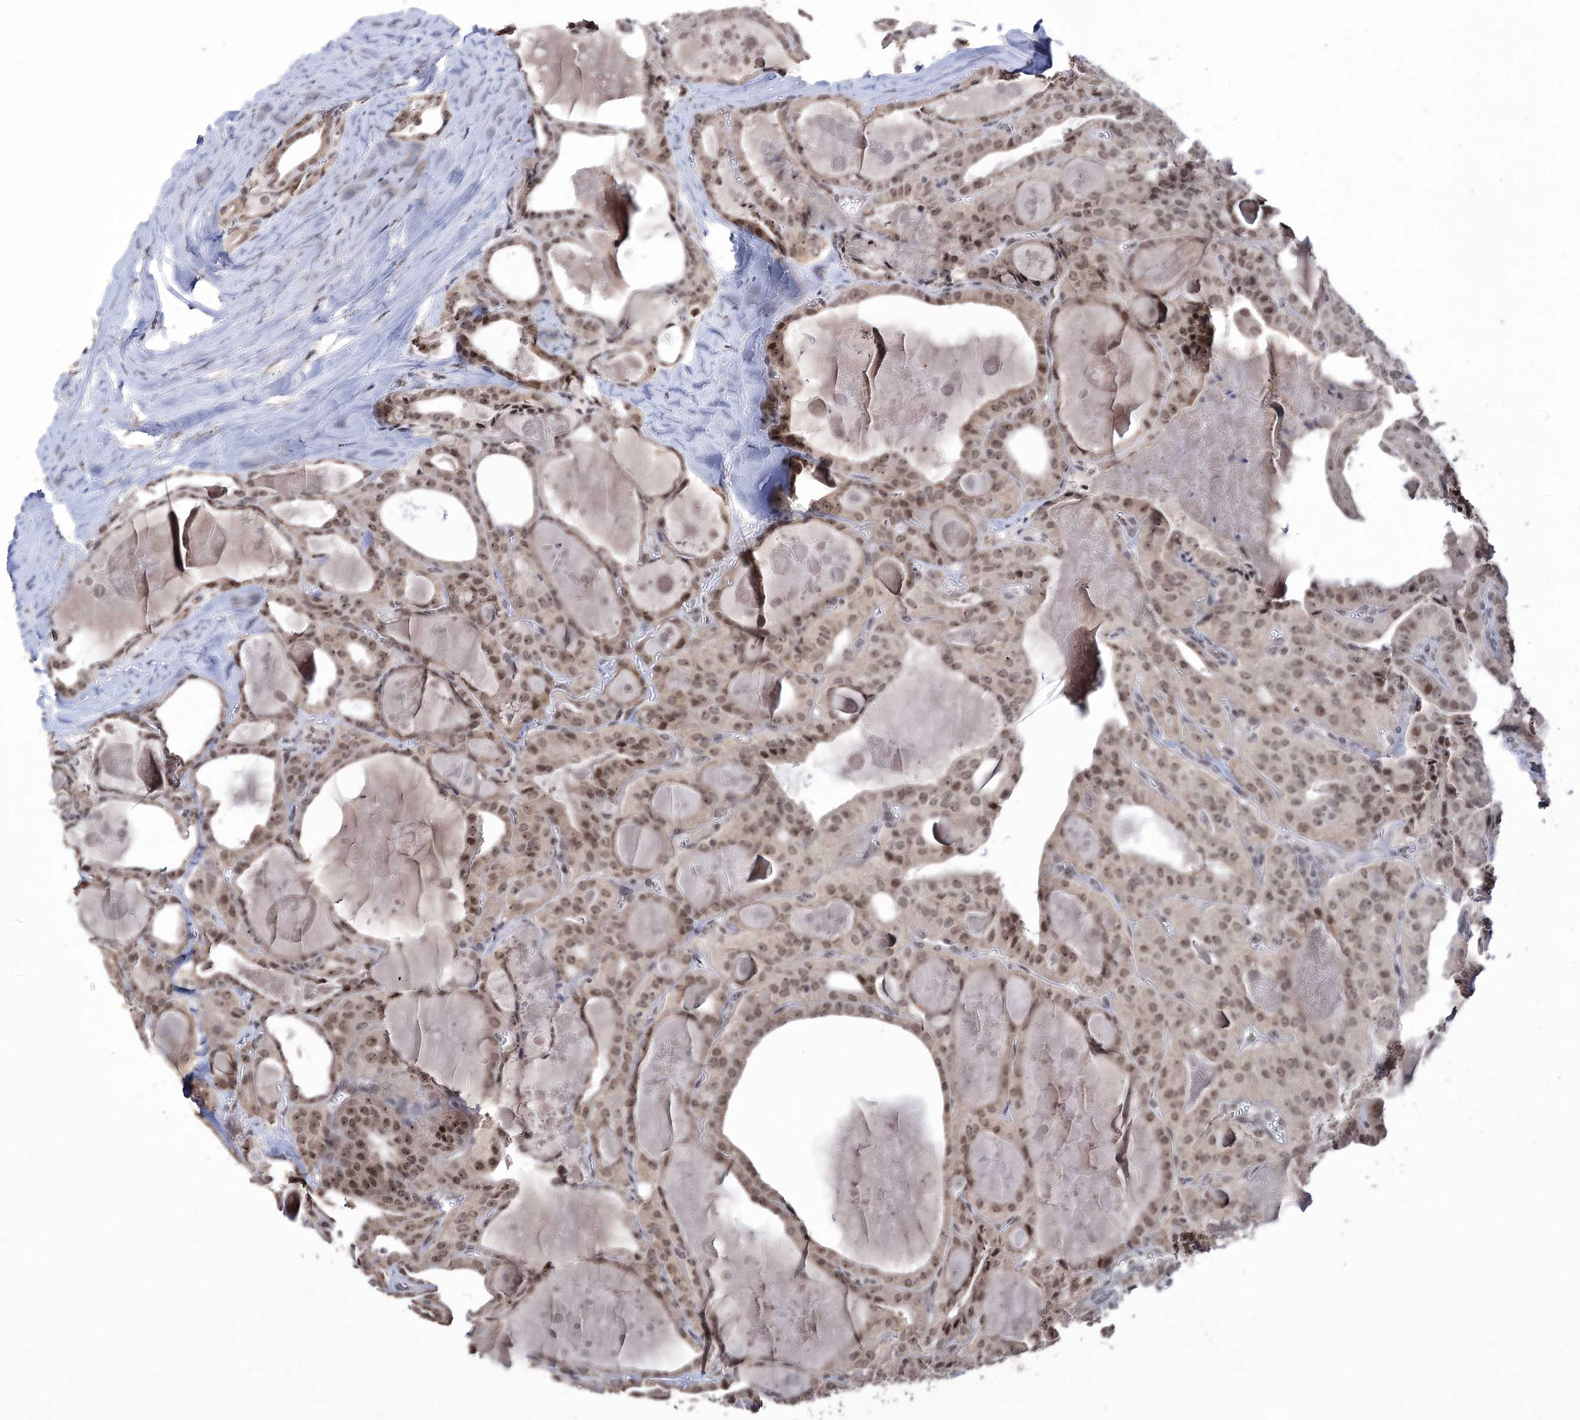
{"staining": {"intensity": "moderate", "quantity": ">75%", "location": "nuclear"}, "tissue": "thyroid cancer", "cell_type": "Tumor cells", "image_type": "cancer", "snomed": [{"axis": "morphology", "description": "Papillary adenocarcinoma, NOS"}, {"axis": "topography", "description": "Thyroid gland"}], "caption": "Immunohistochemistry image of thyroid papillary adenocarcinoma stained for a protein (brown), which displays medium levels of moderate nuclear positivity in approximately >75% of tumor cells.", "gene": "VGLL4", "patient": {"sex": "male", "age": 52}}